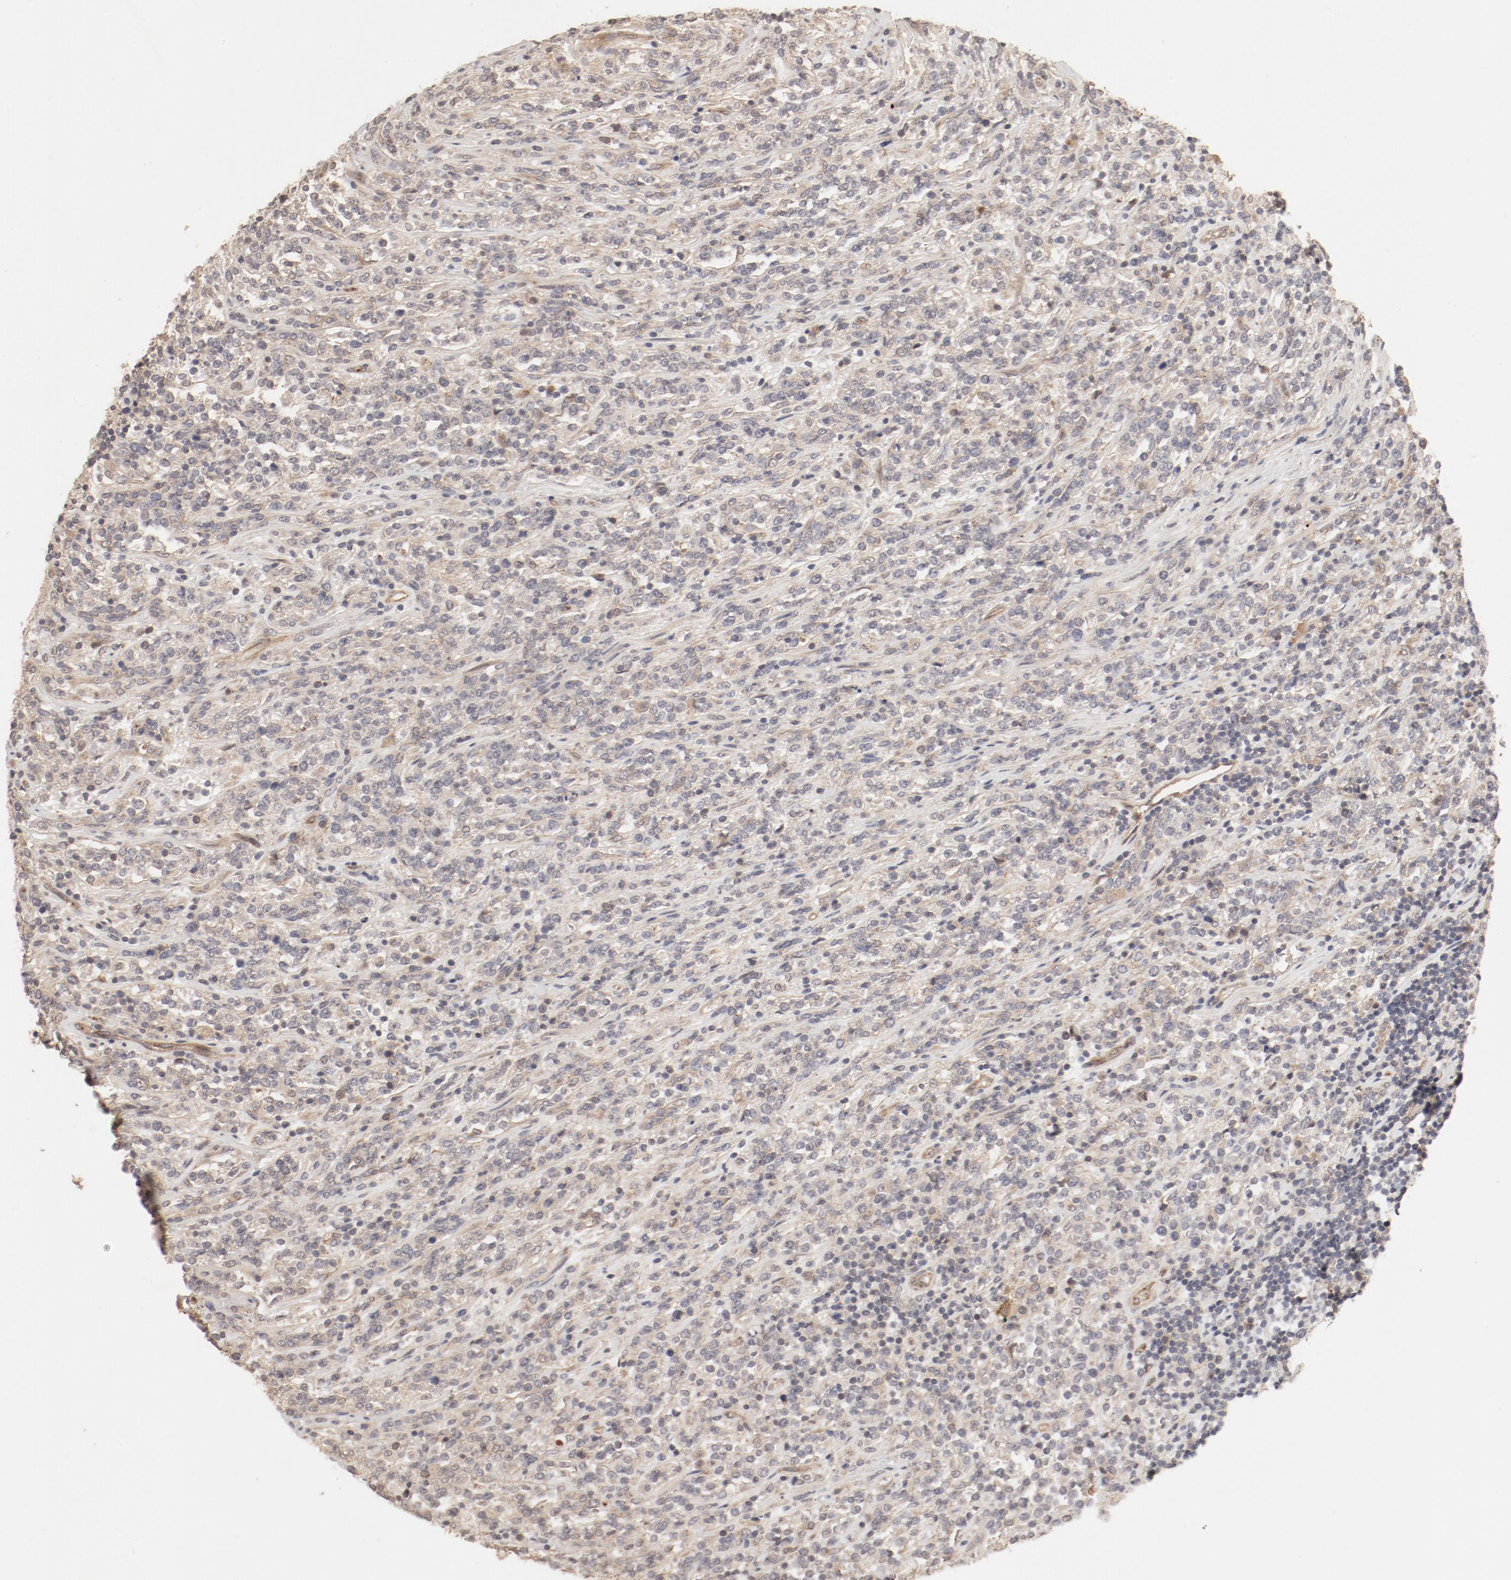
{"staining": {"intensity": "weak", "quantity": ">75%", "location": "cytoplasmic/membranous"}, "tissue": "lymphoma", "cell_type": "Tumor cells", "image_type": "cancer", "snomed": [{"axis": "morphology", "description": "Malignant lymphoma, non-Hodgkin's type, High grade"}, {"axis": "topography", "description": "Soft tissue"}], "caption": "Immunohistochemical staining of lymphoma shows weak cytoplasmic/membranous protein staining in approximately >75% of tumor cells.", "gene": "IL3RA", "patient": {"sex": "male", "age": 18}}